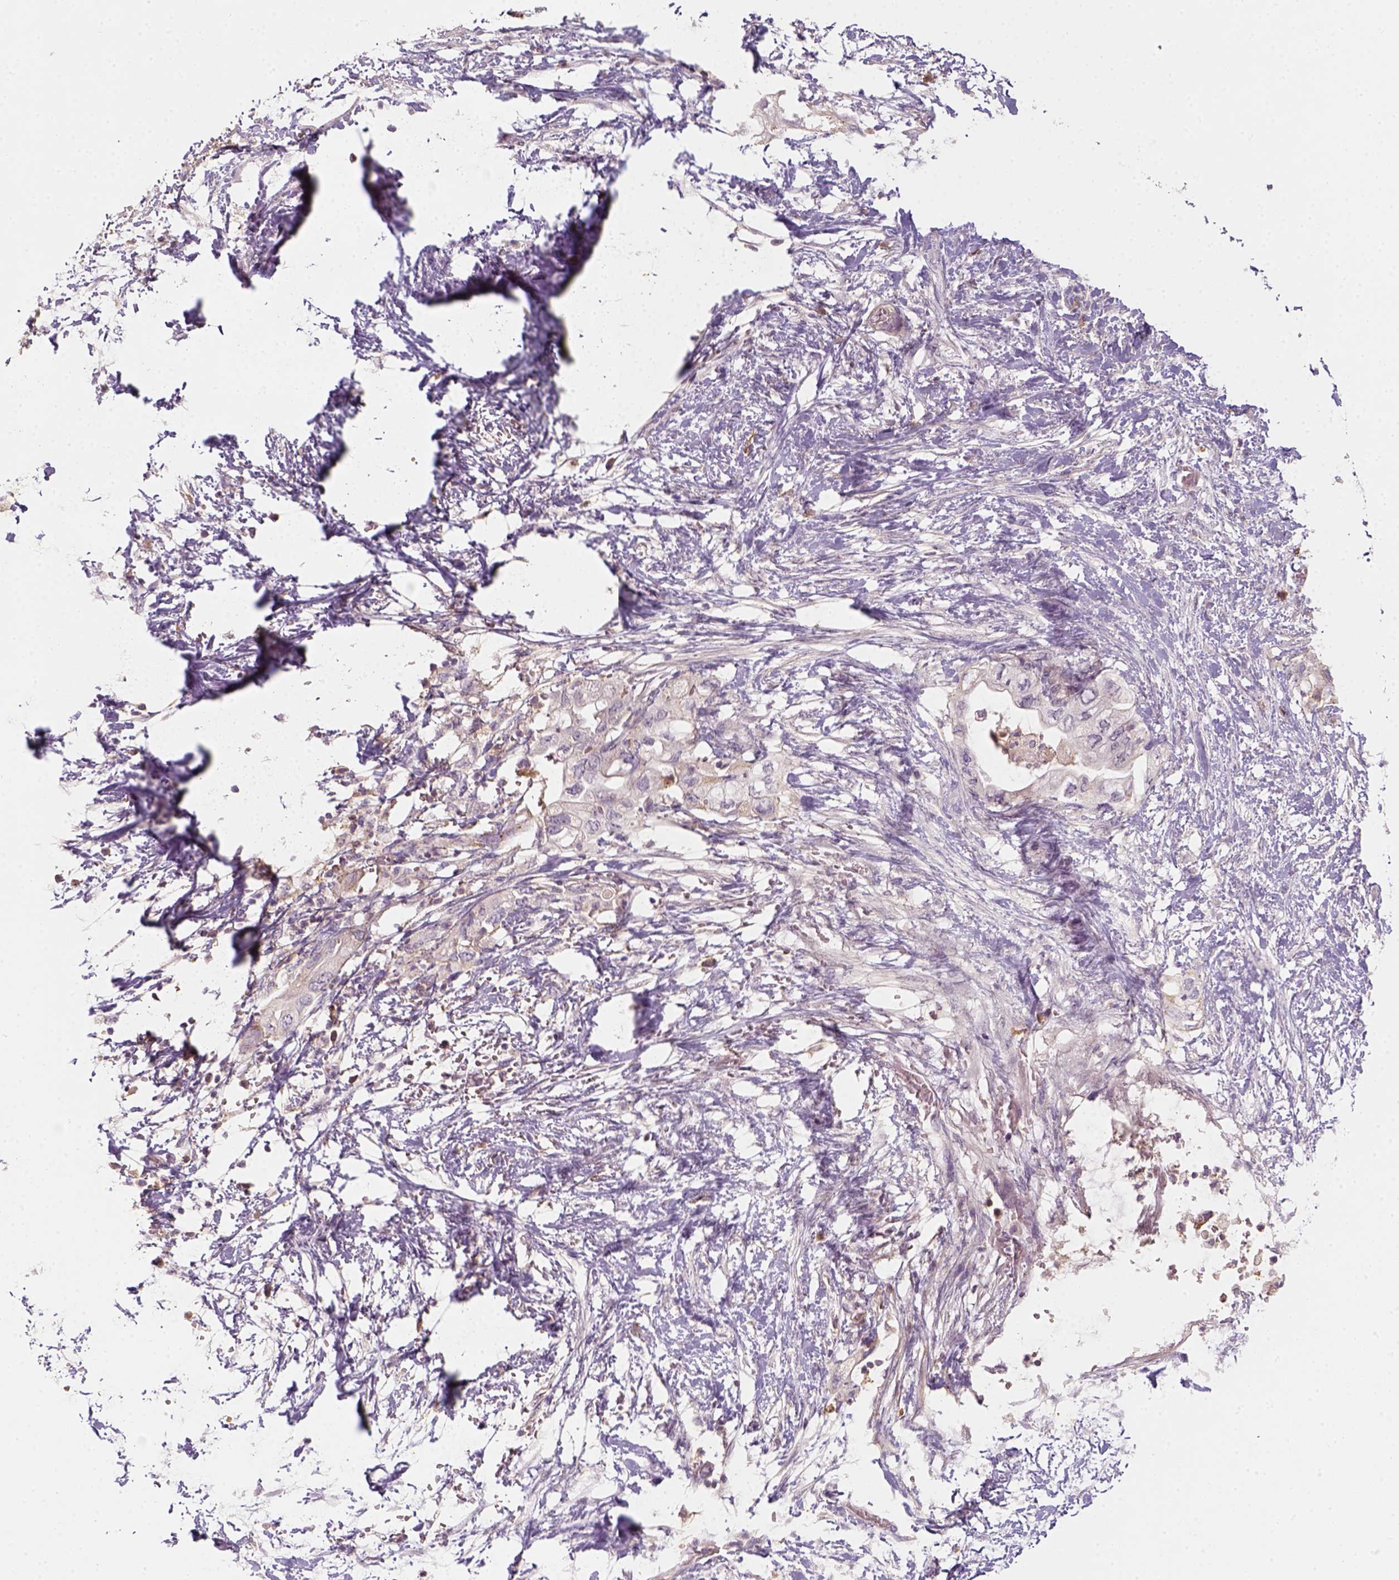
{"staining": {"intensity": "weak", "quantity": "<25%", "location": "cytoplasmic/membranous"}, "tissue": "pancreatic cancer", "cell_type": "Tumor cells", "image_type": "cancer", "snomed": [{"axis": "morphology", "description": "Adenocarcinoma, NOS"}, {"axis": "topography", "description": "Pancreas"}], "caption": "The image demonstrates no significant positivity in tumor cells of pancreatic cancer (adenocarcinoma).", "gene": "AQP9", "patient": {"sex": "female", "age": 72}}